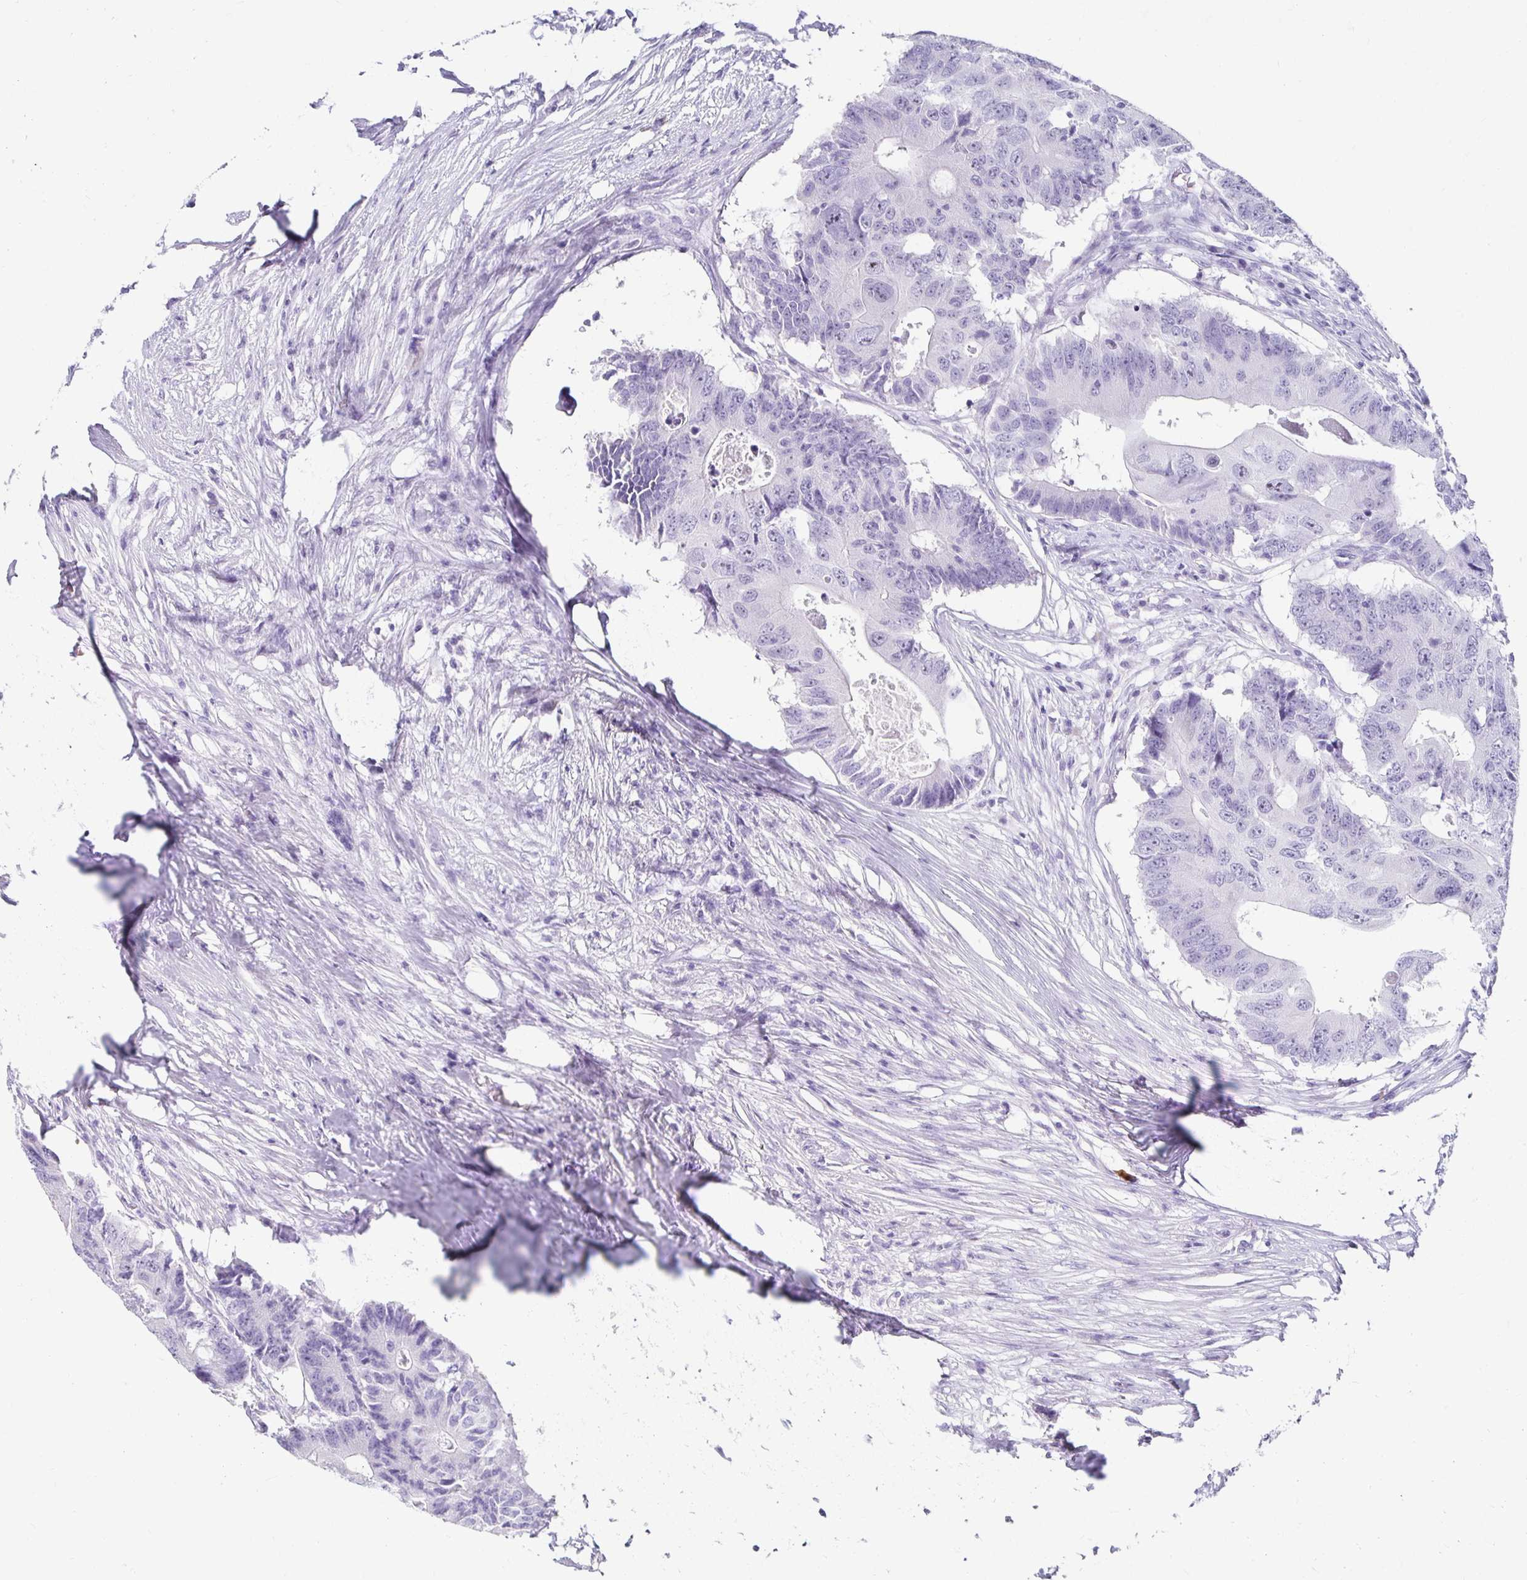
{"staining": {"intensity": "negative", "quantity": "none", "location": "none"}, "tissue": "colorectal cancer", "cell_type": "Tumor cells", "image_type": "cancer", "snomed": [{"axis": "morphology", "description": "Adenocarcinoma, NOS"}, {"axis": "topography", "description": "Colon"}], "caption": "Tumor cells show no significant protein positivity in colorectal cancer.", "gene": "CST6", "patient": {"sex": "male", "age": 71}}